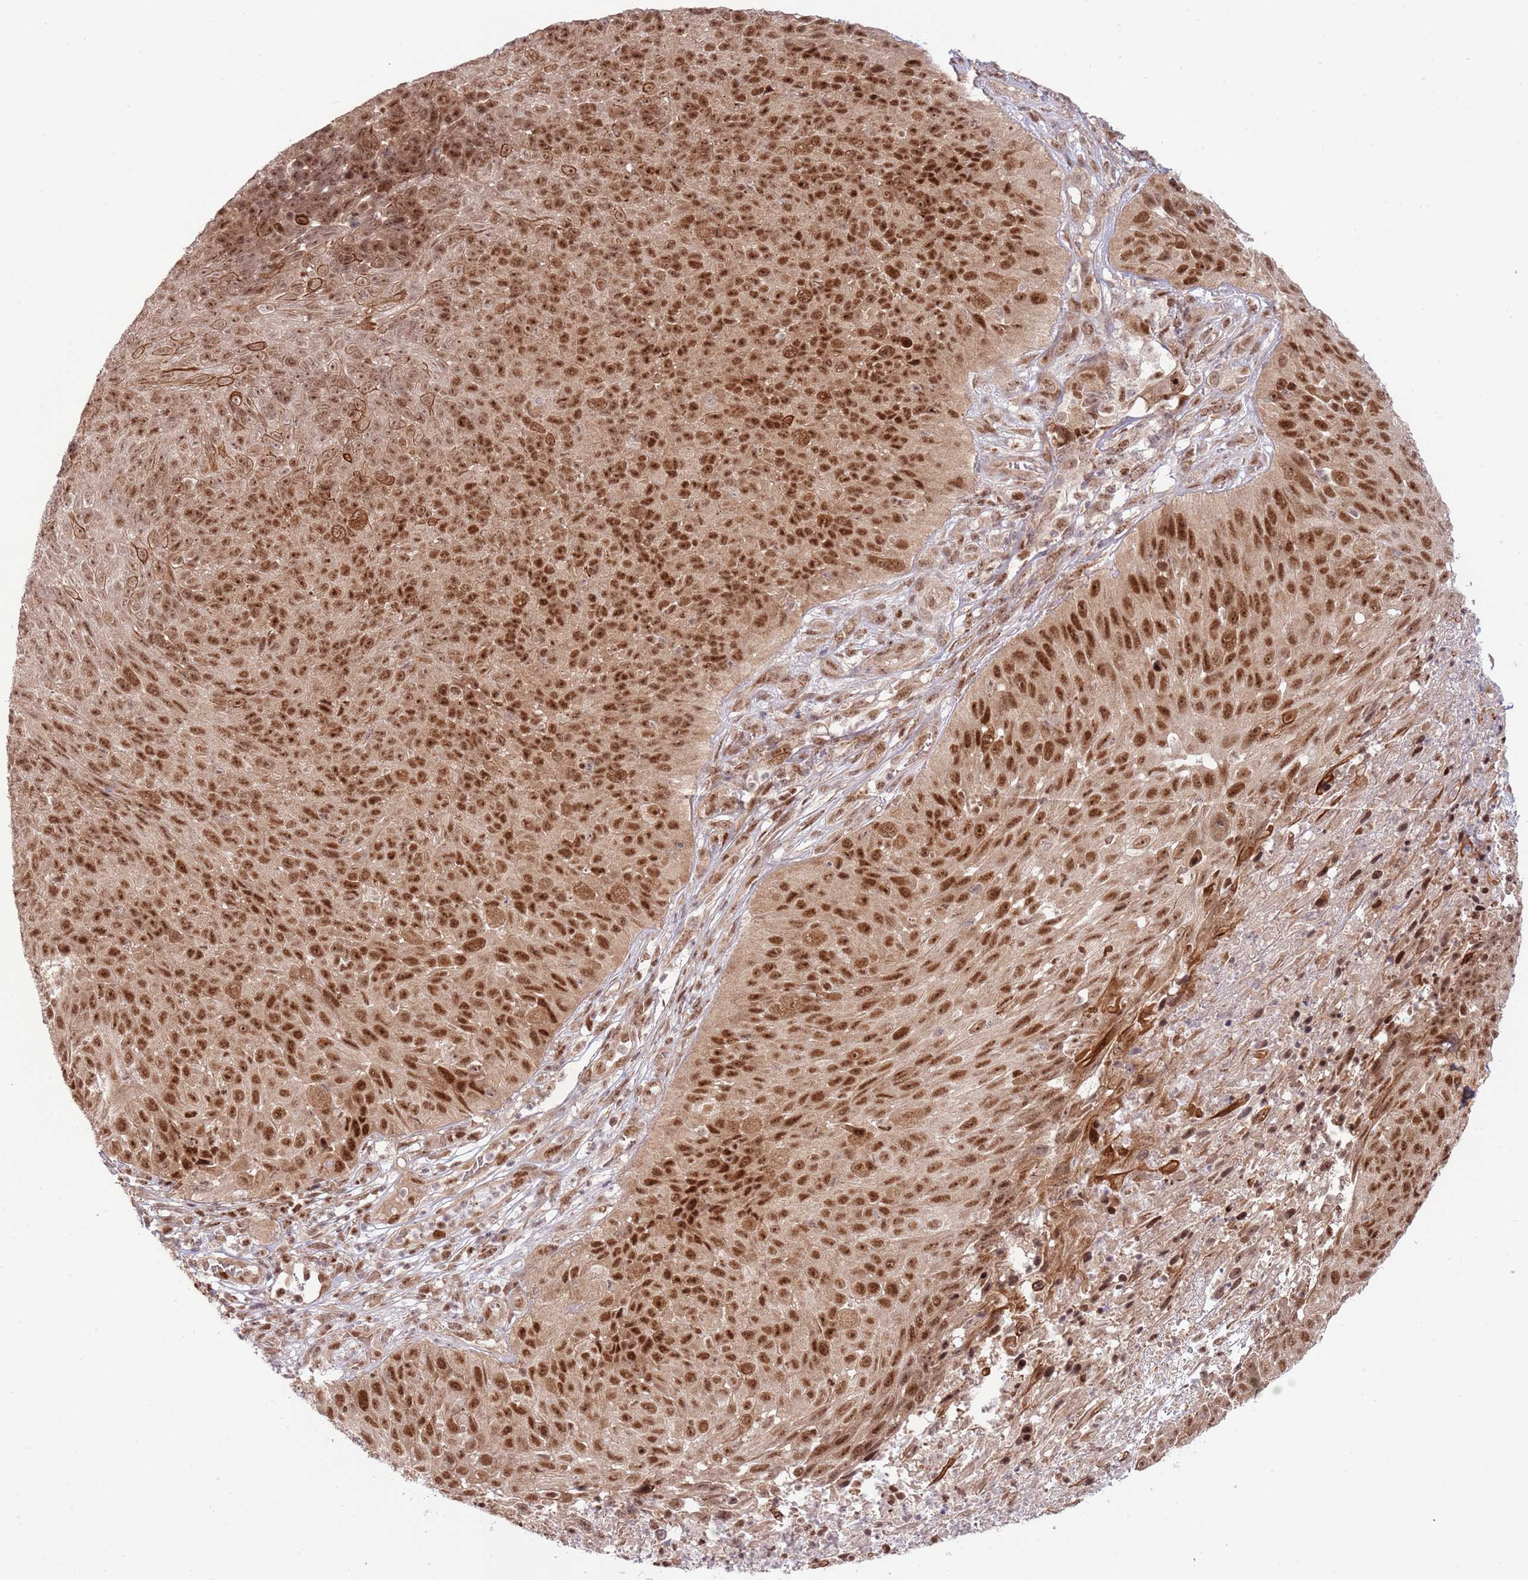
{"staining": {"intensity": "strong", "quantity": ">75%", "location": "nuclear"}, "tissue": "skin cancer", "cell_type": "Tumor cells", "image_type": "cancer", "snomed": [{"axis": "morphology", "description": "Squamous cell carcinoma, NOS"}, {"axis": "topography", "description": "Skin"}], "caption": "DAB (3,3'-diaminobenzidine) immunohistochemical staining of human squamous cell carcinoma (skin) reveals strong nuclear protein positivity in about >75% of tumor cells.", "gene": "CHD1", "patient": {"sex": "female", "age": 87}}